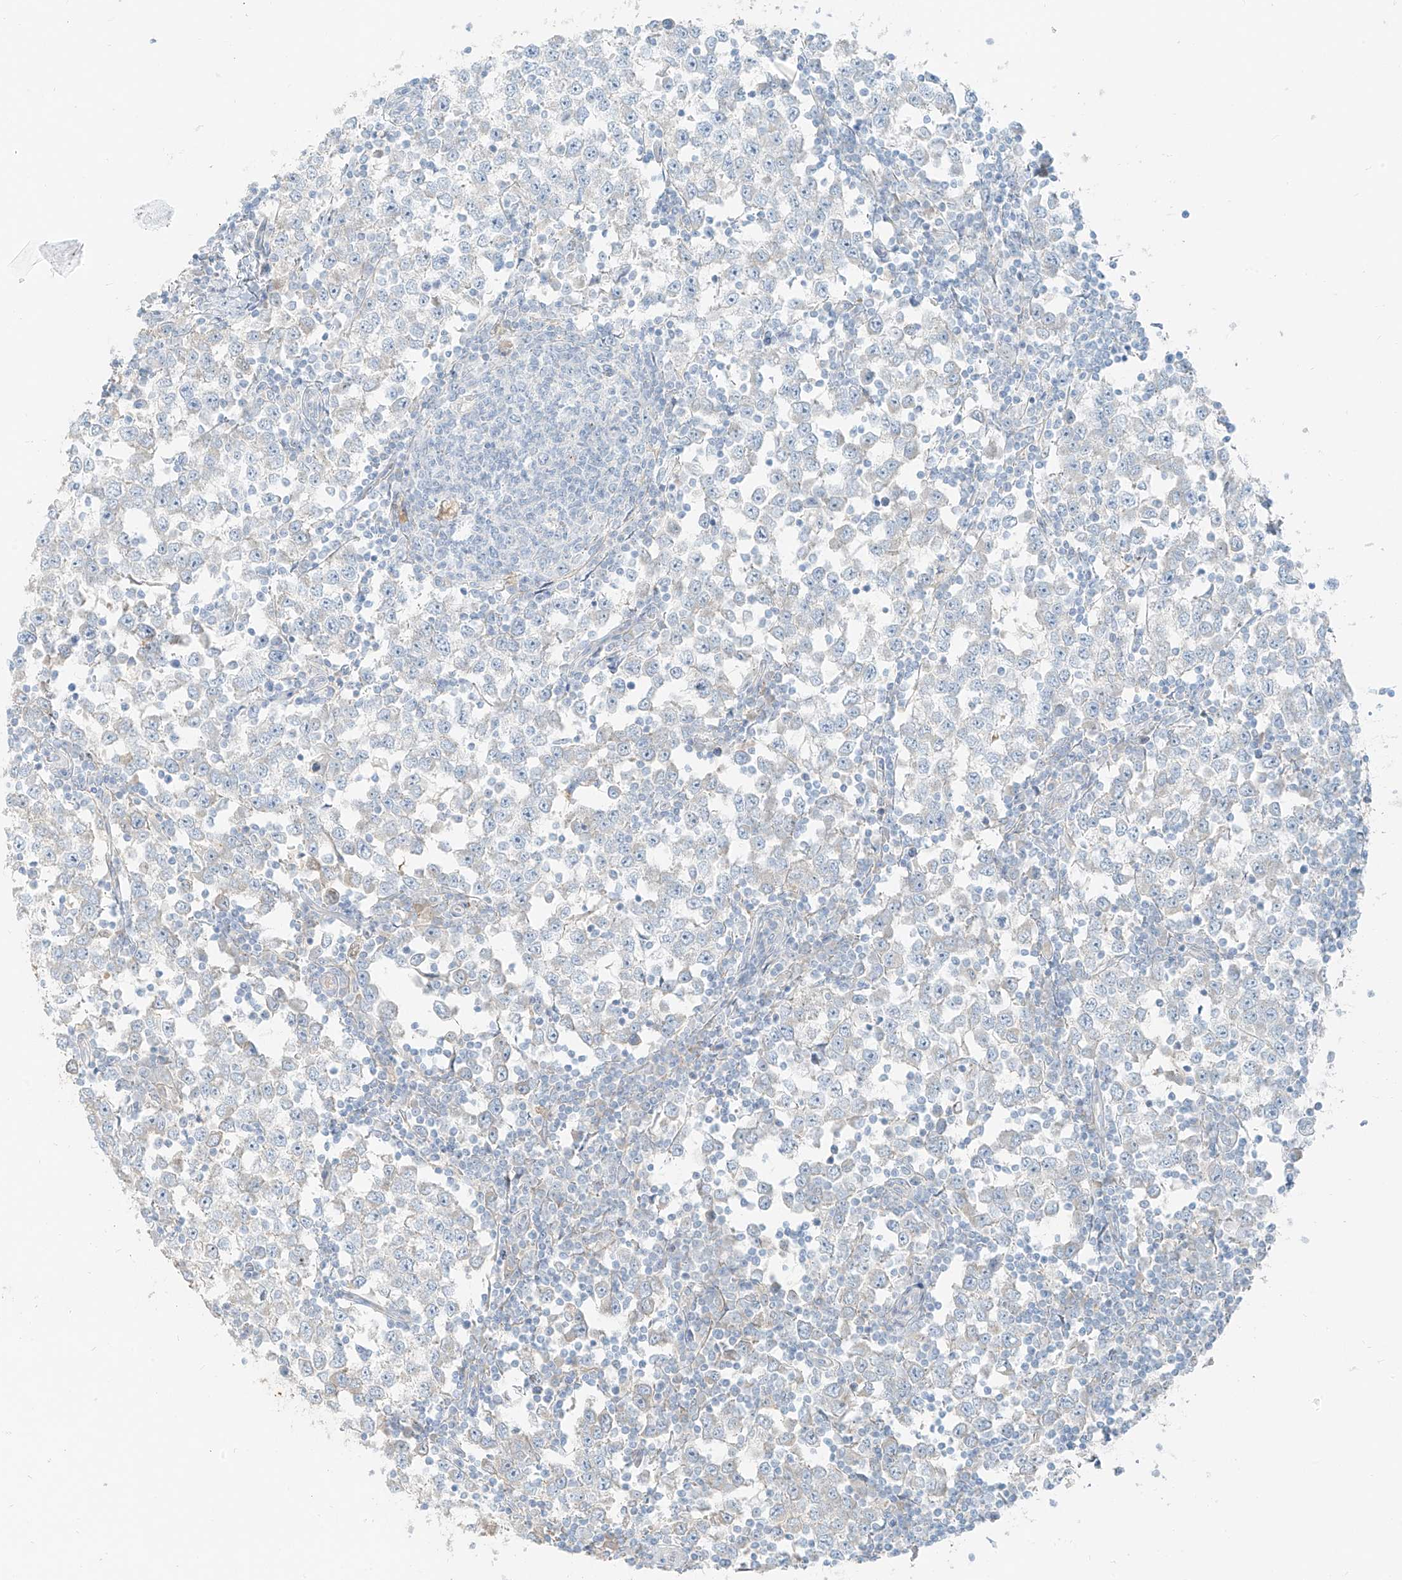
{"staining": {"intensity": "negative", "quantity": "none", "location": "none"}, "tissue": "testis cancer", "cell_type": "Tumor cells", "image_type": "cancer", "snomed": [{"axis": "morphology", "description": "Seminoma, NOS"}, {"axis": "topography", "description": "Testis"}], "caption": "Testis seminoma stained for a protein using IHC exhibits no expression tumor cells.", "gene": "FSTL1", "patient": {"sex": "male", "age": 65}}